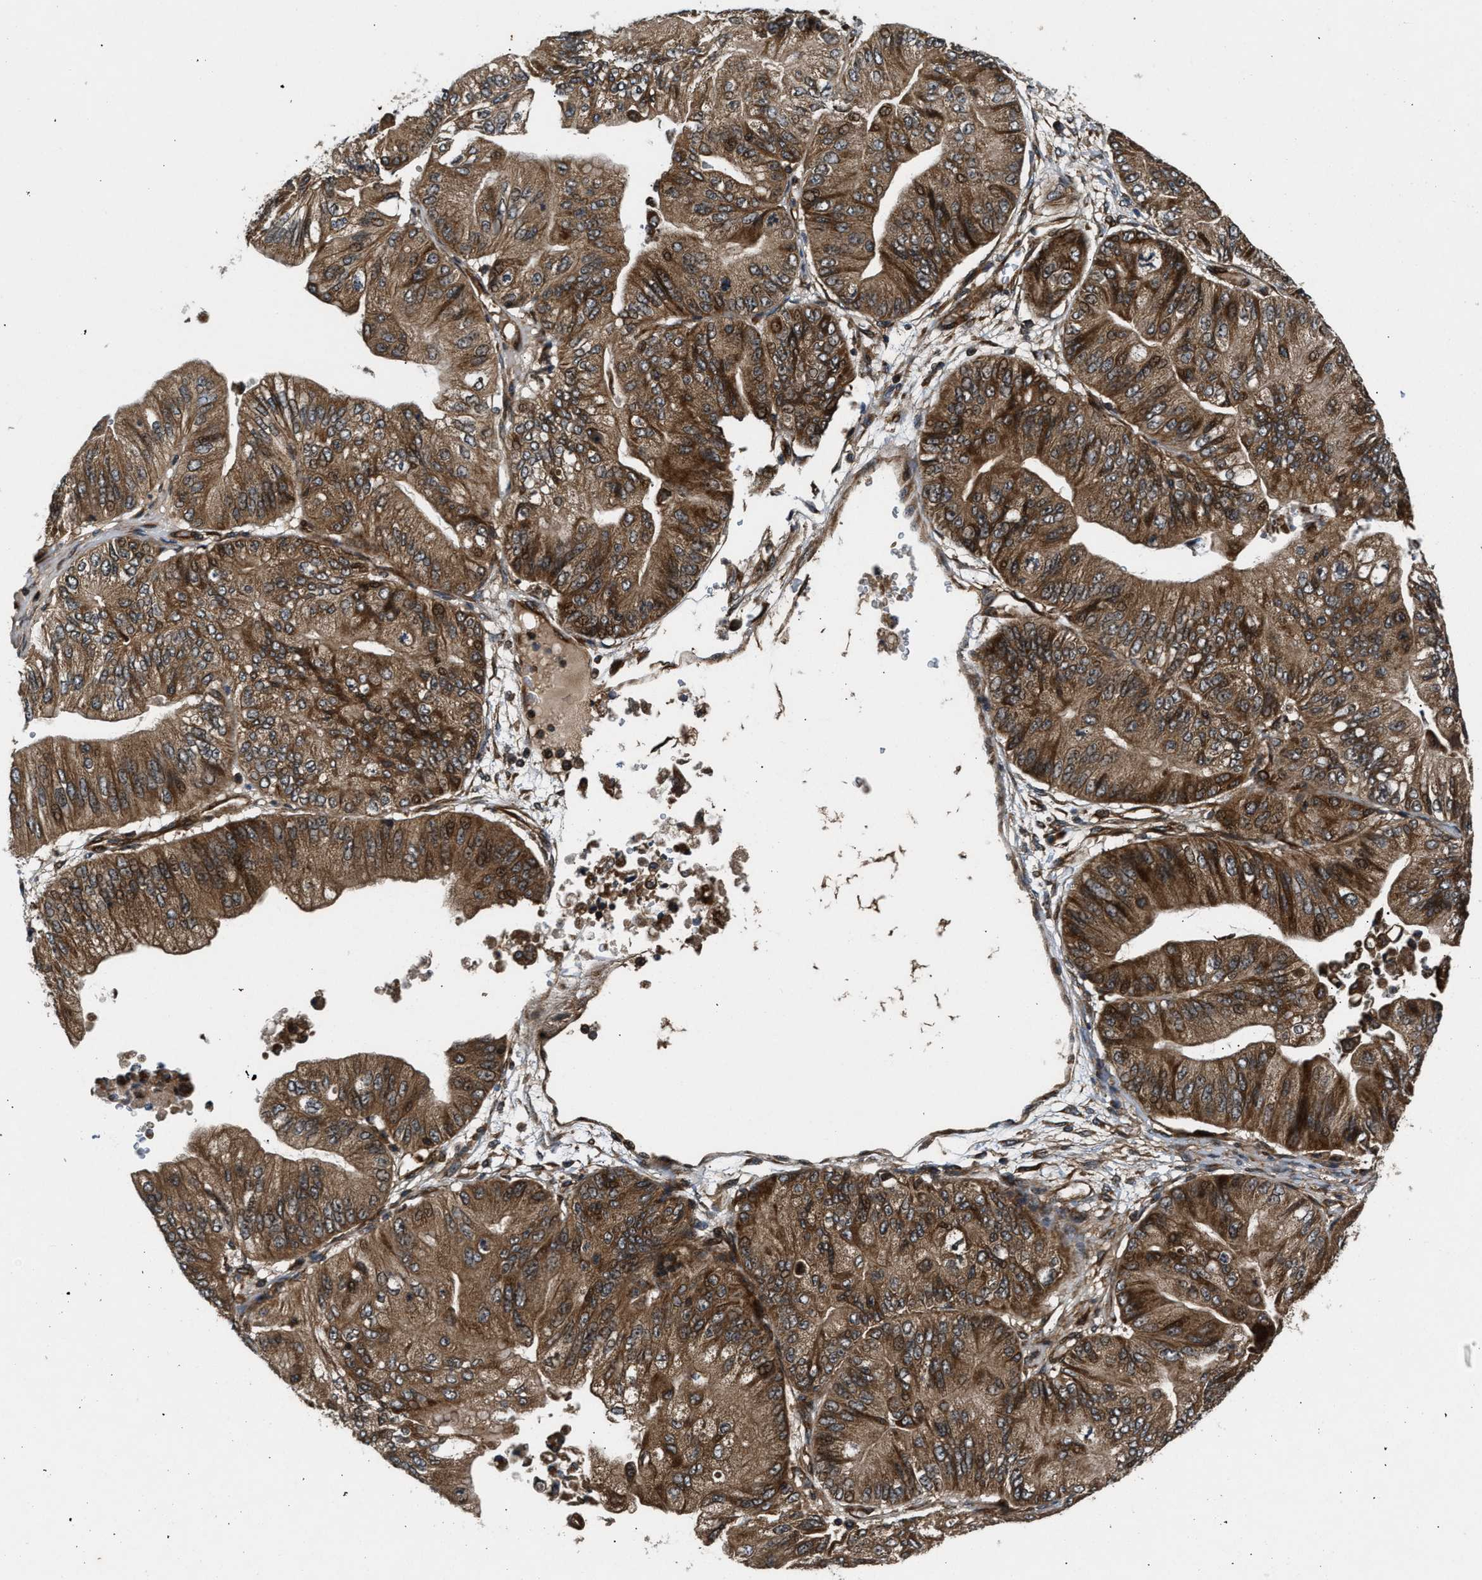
{"staining": {"intensity": "strong", "quantity": ">75%", "location": "cytoplasmic/membranous"}, "tissue": "ovarian cancer", "cell_type": "Tumor cells", "image_type": "cancer", "snomed": [{"axis": "morphology", "description": "Cystadenocarcinoma, mucinous, NOS"}, {"axis": "topography", "description": "Ovary"}], "caption": "Ovarian cancer (mucinous cystadenocarcinoma) was stained to show a protein in brown. There is high levels of strong cytoplasmic/membranous positivity in approximately >75% of tumor cells.", "gene": "PNPLA8", "patient": {"sex": "female", "age": 61}}